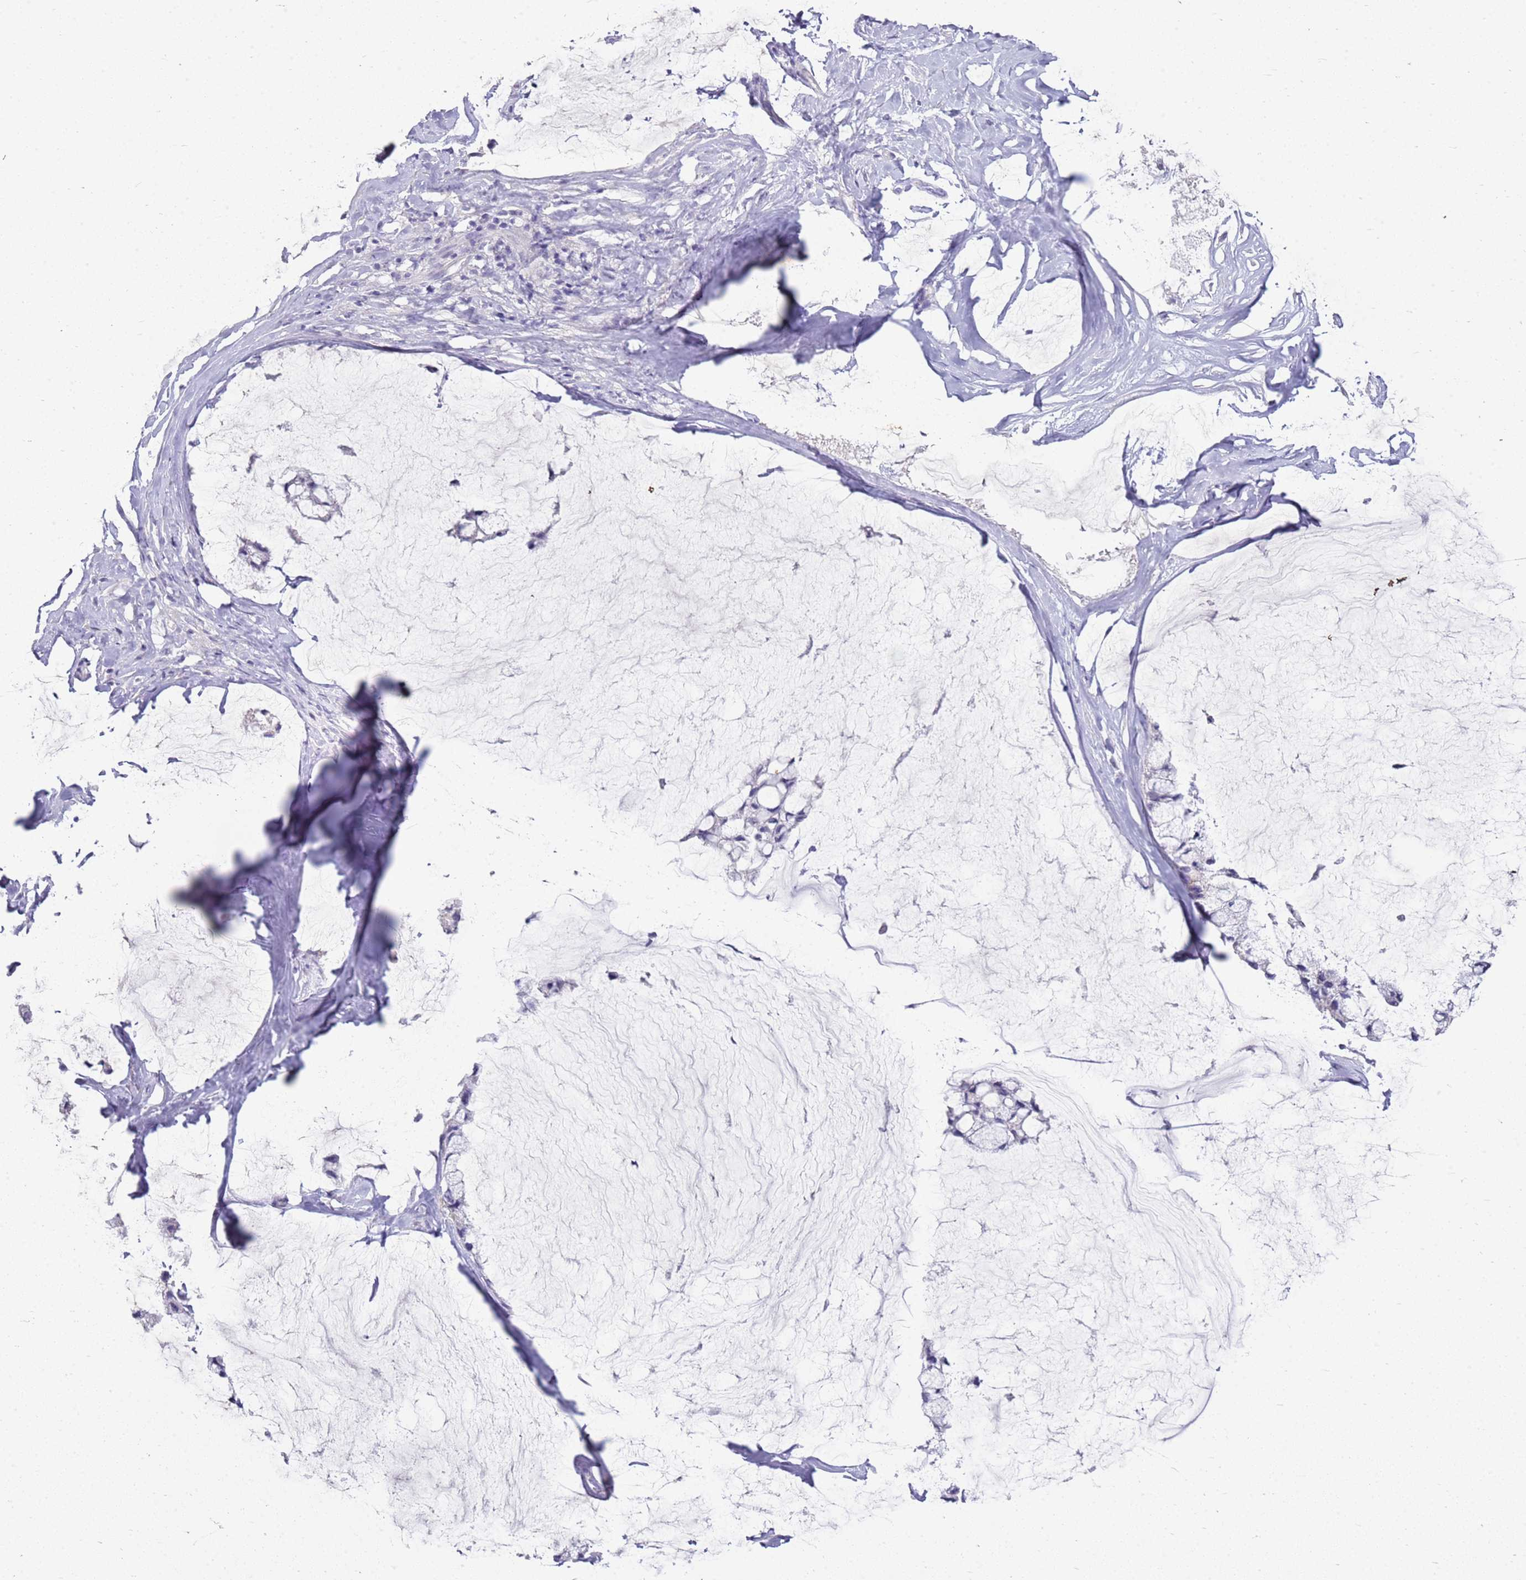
{"staining": {"intensity": "negative", "quantity": "none", "location": "none"}, "tissue": "ovarian cancer", "cell_type": "Tumor cells", "image_type": "cancer", "snomed": [{"axis": "morphology", "description": "Cystadenocarcinoma, mucinous, NOS"}, {"axis": "topography", "description": "Ovary"}], "caption": "Tumor cells are negative for protein expression in human ovarian cancer (mucinous cystadenocarcinoma).", "gene": "FABP2", "patient": {"sex": "female", "age": 39}}